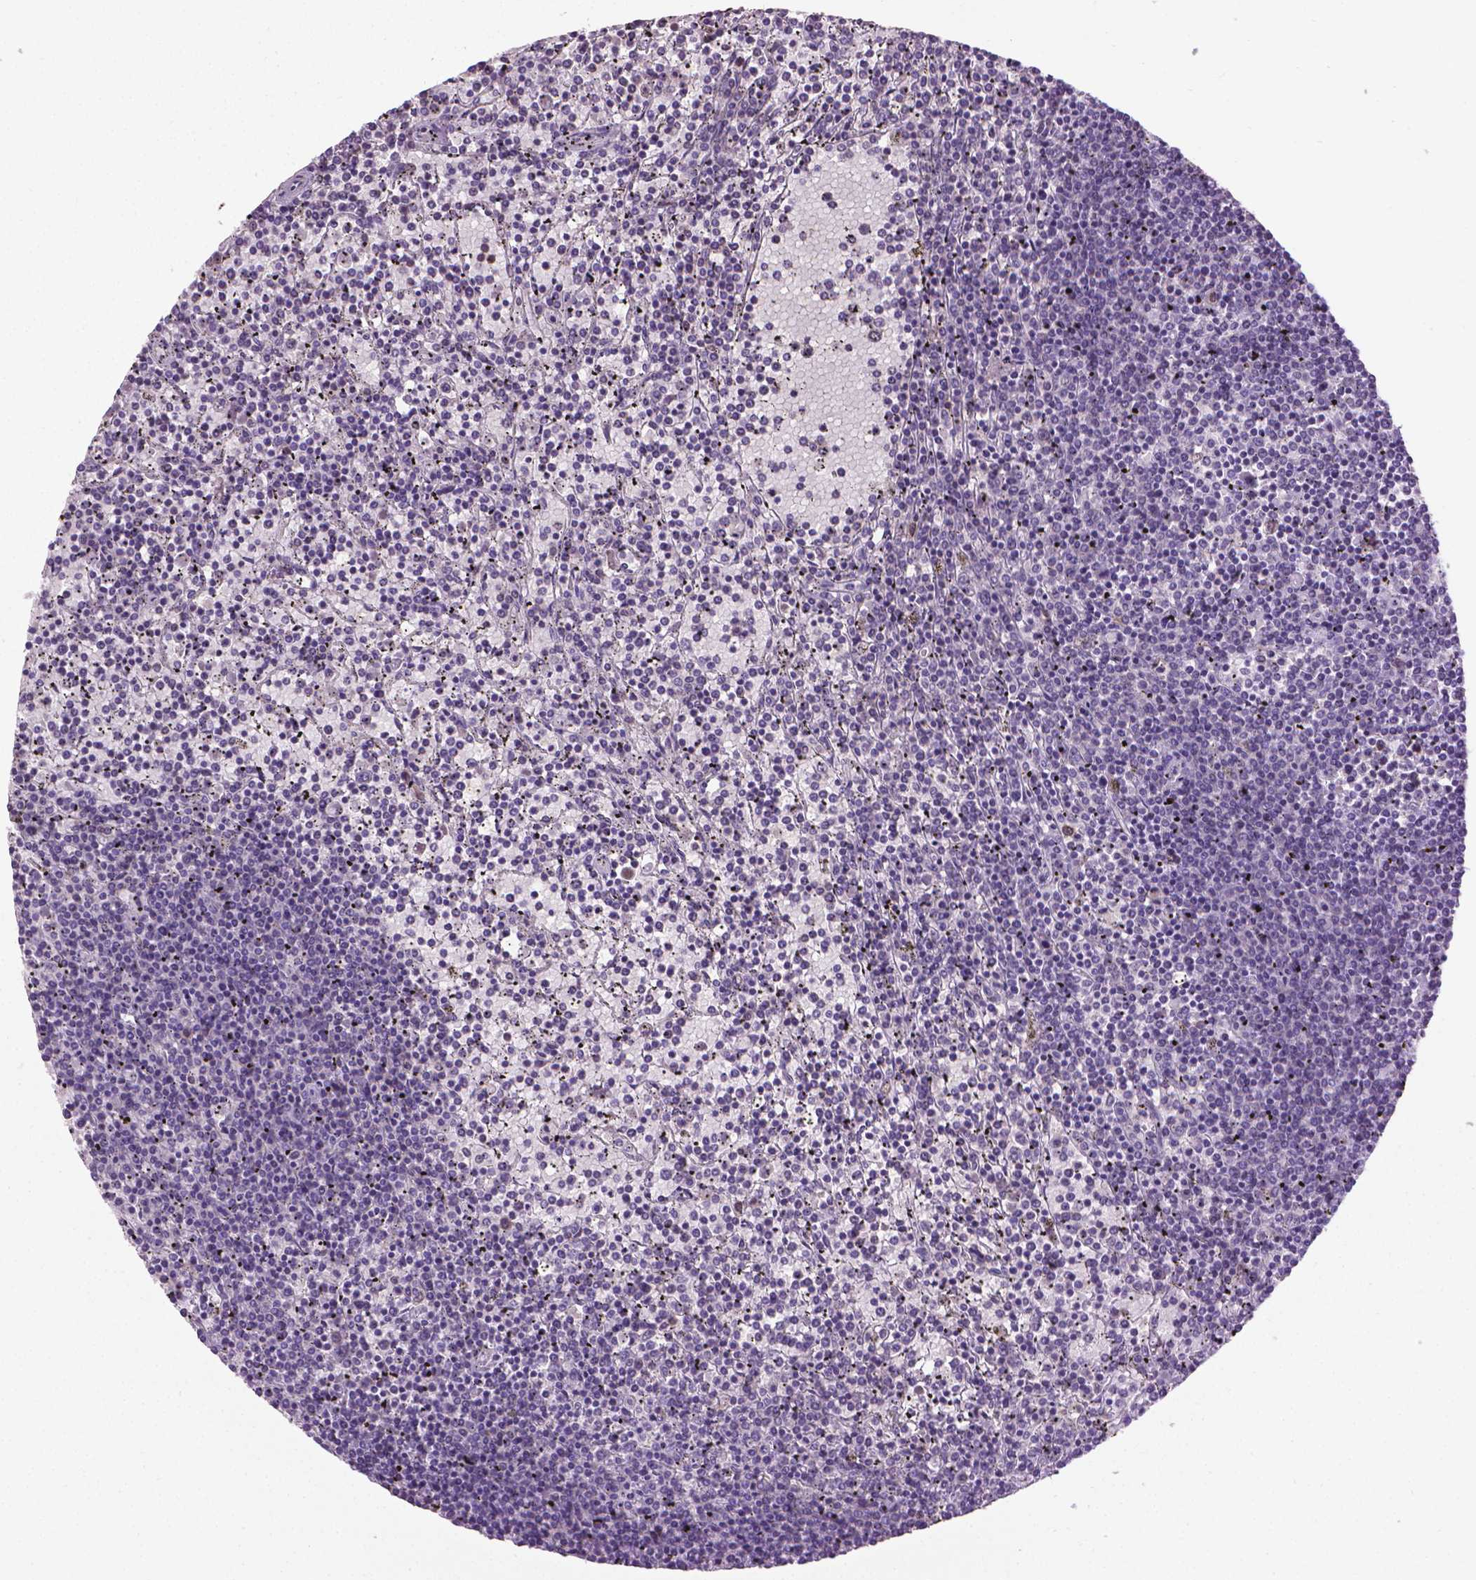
{"staining": {"intensity": "negative", "quantity": "none", "location": "none"}, "tissue": "lymphoma", "cell_type": "Tumor cells", "image_type": "cancer", "snomed": [{"axis": "morphology", "description": "Malignant lymphoma, non-Hodgkin's type, Low grade"}, {"axis": "topography", "description": "Spleen"}], "caption": "Tumor cells show no significant protein expression in malignant lymphoma, non-Hodgkin's type (low-grade).", "gene": "CDKN2D", "patient": {"sex": "female", "age": 77}}